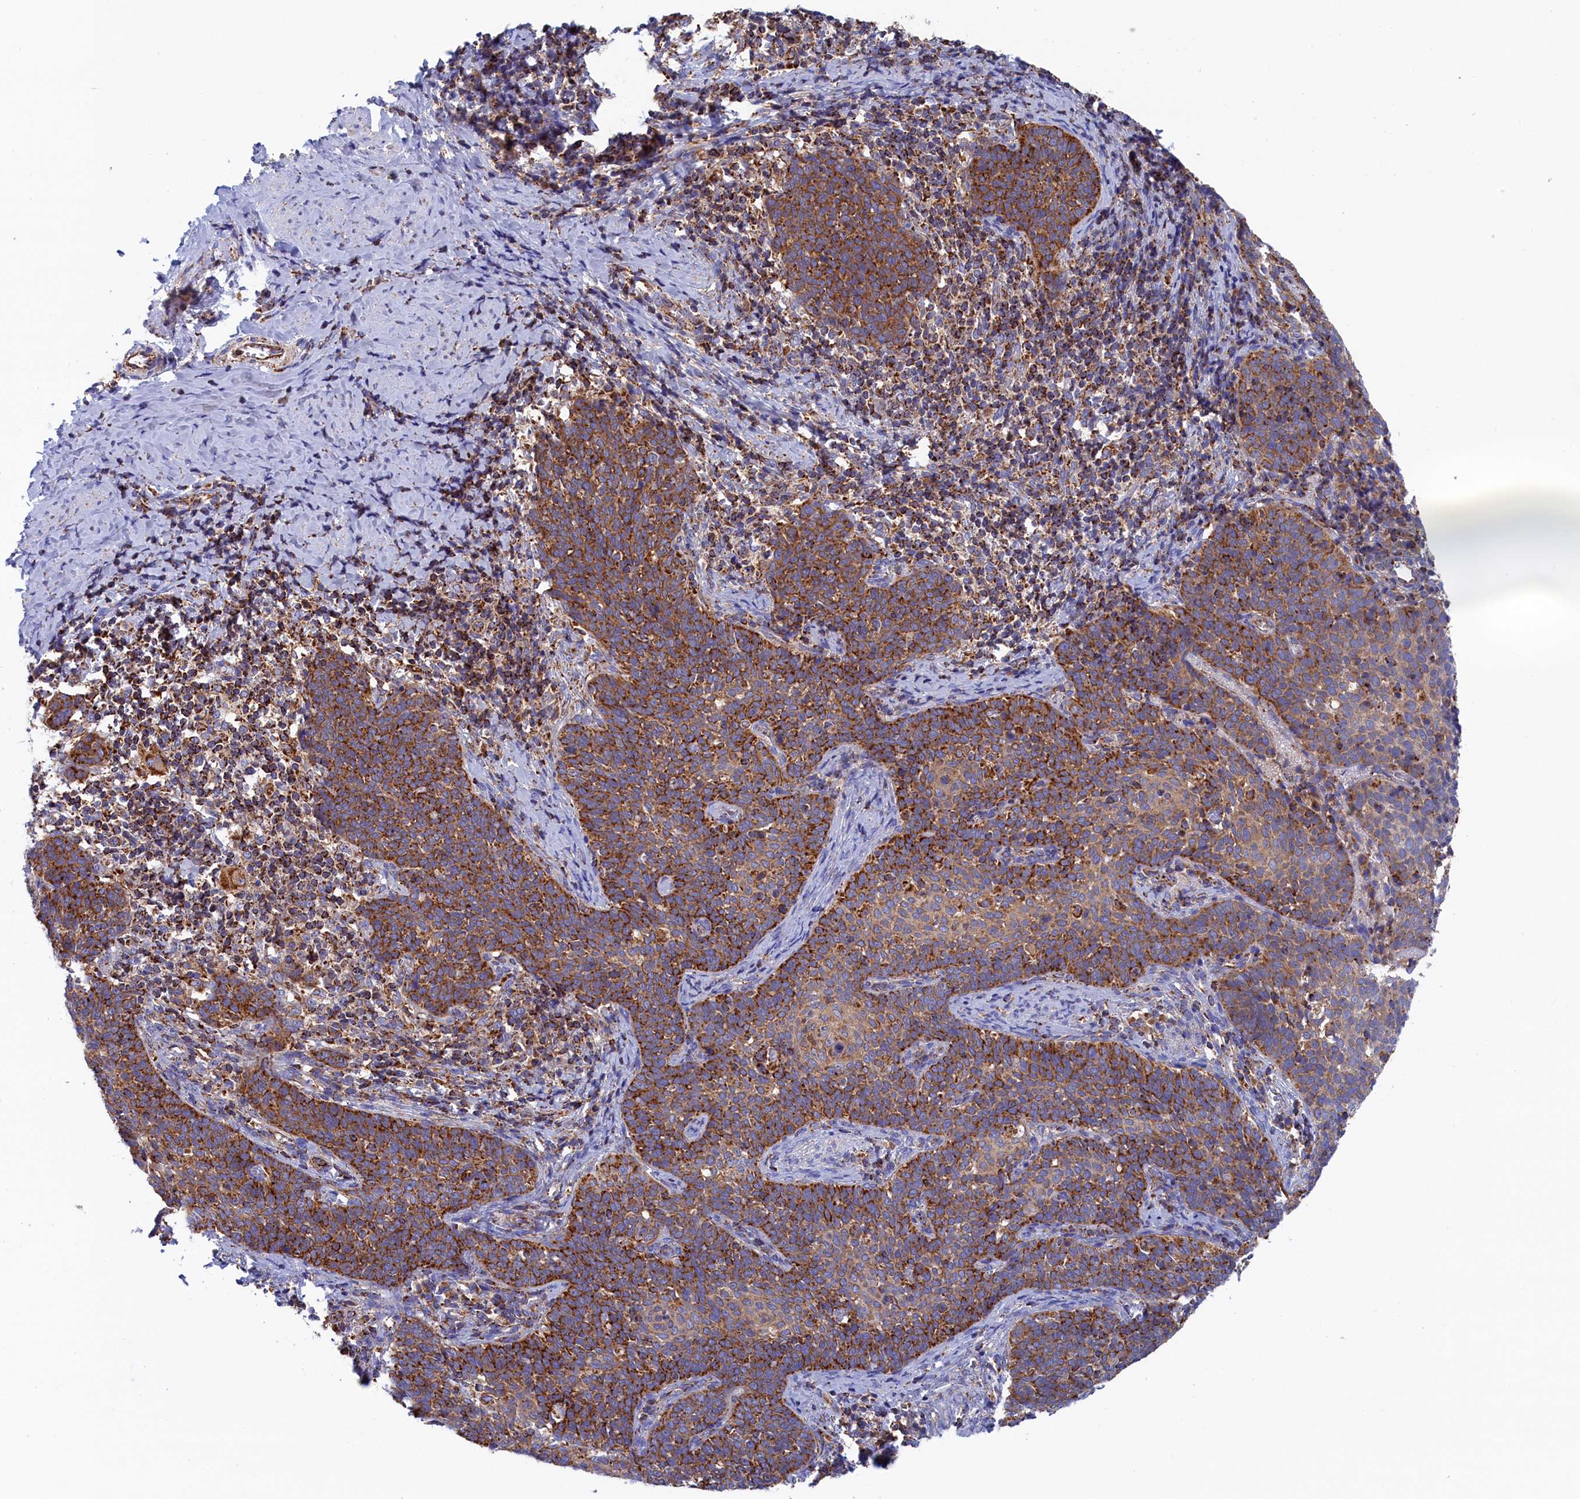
{"staining": {"intensity": "strong", "quantity": "25%-75%", "location": "cytoplasmic/membranous"}, "tissue": "cervical cancer", "cell_type": "Tumor cells", "image_type": "cancer", "snomed": [{"axis": "morphology", "description": "Normal tissue, NOS"}, {"axis": "morphology", "description": "Squamous cell carcinoma, NOS"}, {"axis": "topography", "description": "Cervix"}], "caption": "Immunohistochemical staining of human cervical cancer (squamous cell carcinoma) reveals high levels of strong cytoplasmic/membranous staining in approximately 25%-75% of tumor cells.", "gene": "WDR83", "patient": {"sex": "female", "age": 39}}